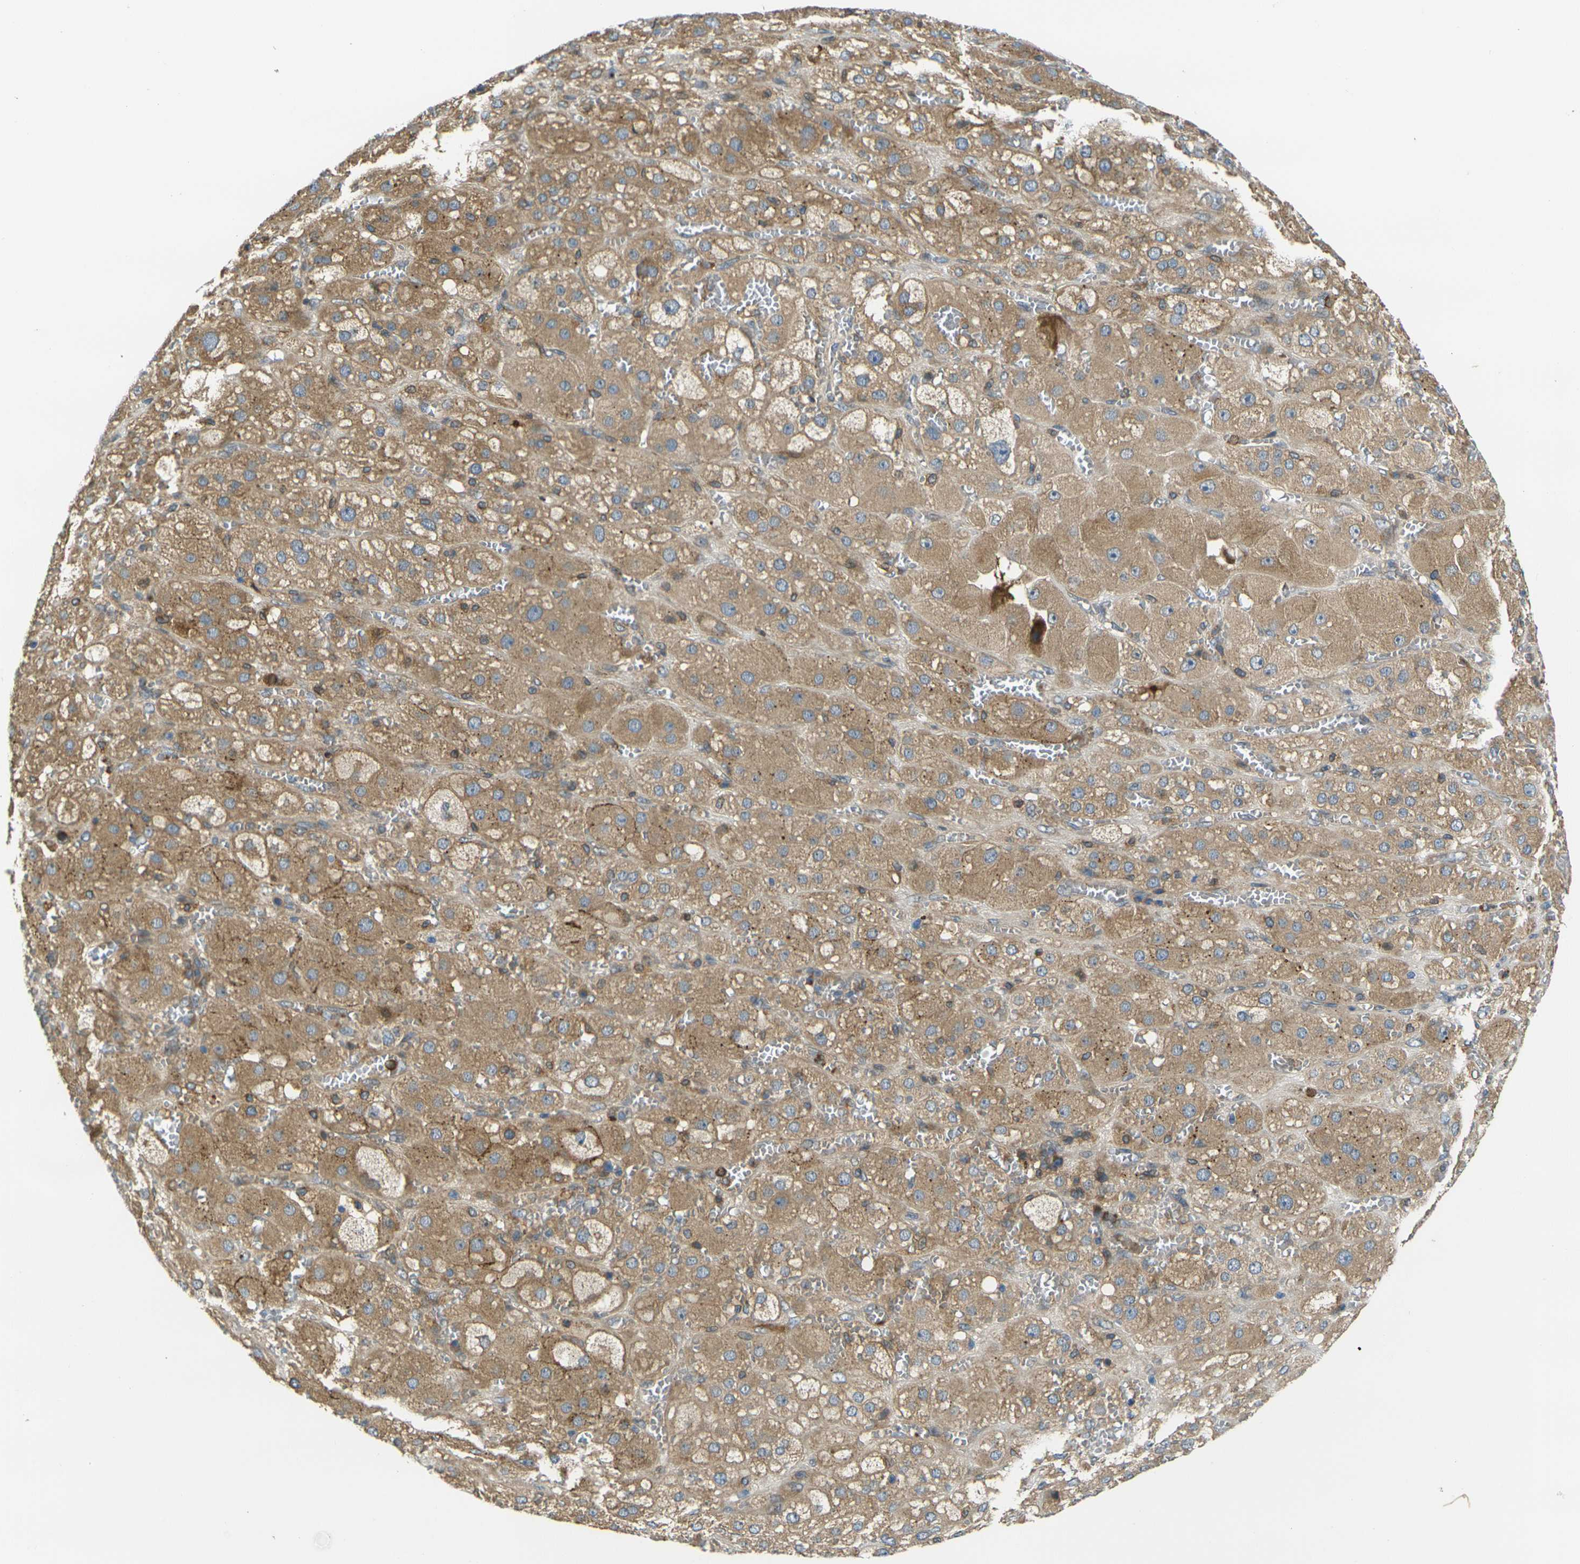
{"staining": {"intensity": "moderate", "quantity": ">75%", "location": "cytoplasmic/membranous"}, "tissue": "adrenal gland", "cell_type": "Glandular cells", "image_type": "normal", "snomed": [{"axis": "morphology", "description": "Normal tissue, NOS"}, {"axis": "topography", "description": "Adrenal gland"}], "caption": "Protein expression analysis of unremarkable adrenal gland exhibits moderate cytoplasmic/membranous staining in approximately >75% of glandular cells. The protein is stained brown, and the nuclei are stained in blue (DAB (3,3'-diaminobenzidine) IHC with brightfield microscopy, high magnification).", "gene": "FZD1", "patient": {"sex": "female", "age": 47}}